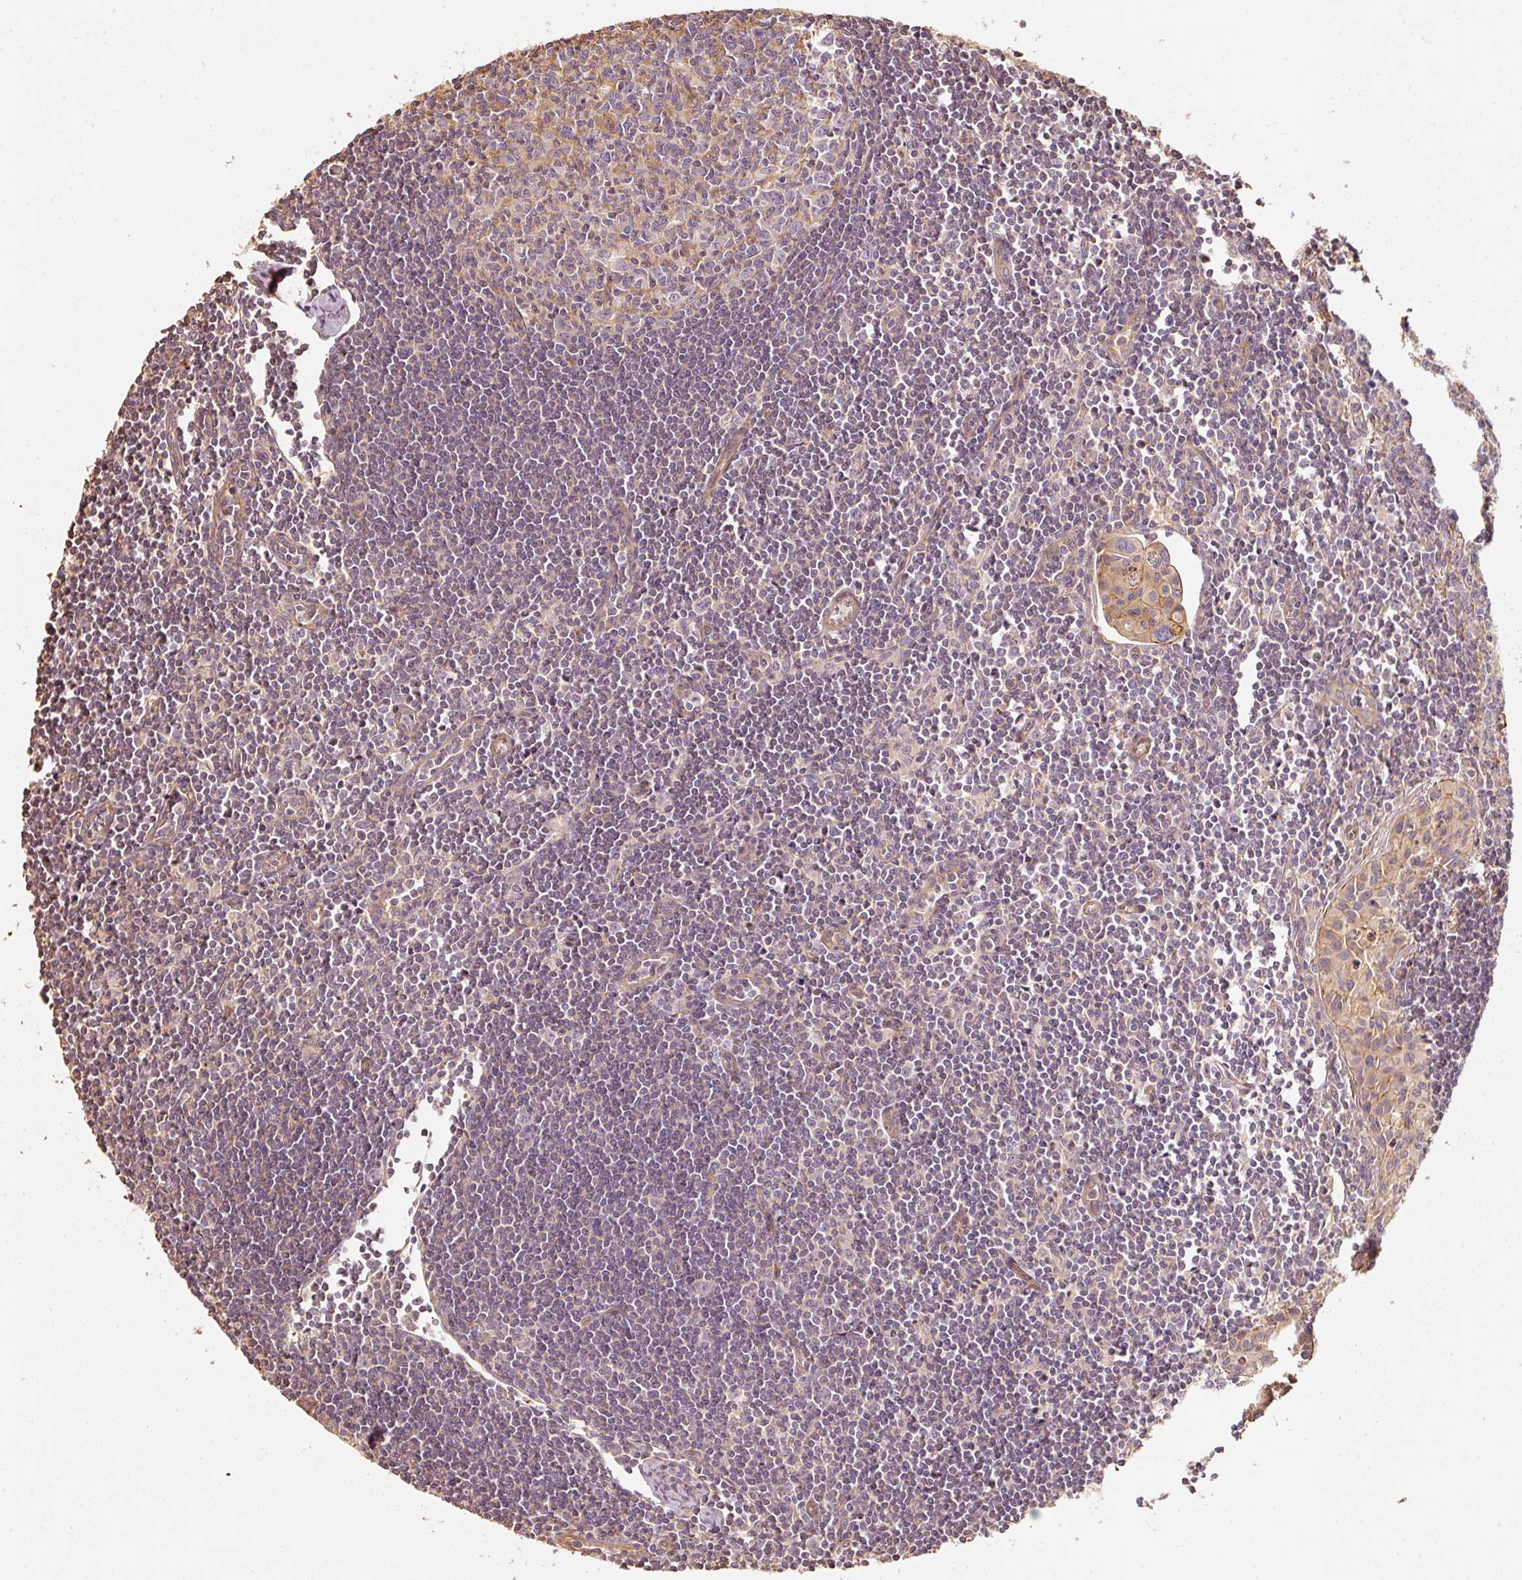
{"staining": {"intensity": "negative", "quantity": "none", "location": "none"}, "tissue": "lymph node", "cell_type": "Germinal center cells", "image_type": "normal", "snomed": [{"axis": "morphology", "description": "Normal tissue, NOS"}, {"axis": "topography", "description": "Lymph node"}], "caption": "A high-resolution image shows immunohistochemistry (IHC) staining of unremarkable lymph node, which displays no significant expression in germinal center cells.", "gene": "CEP95", "patient": {"sex": "female", "age": 29}}